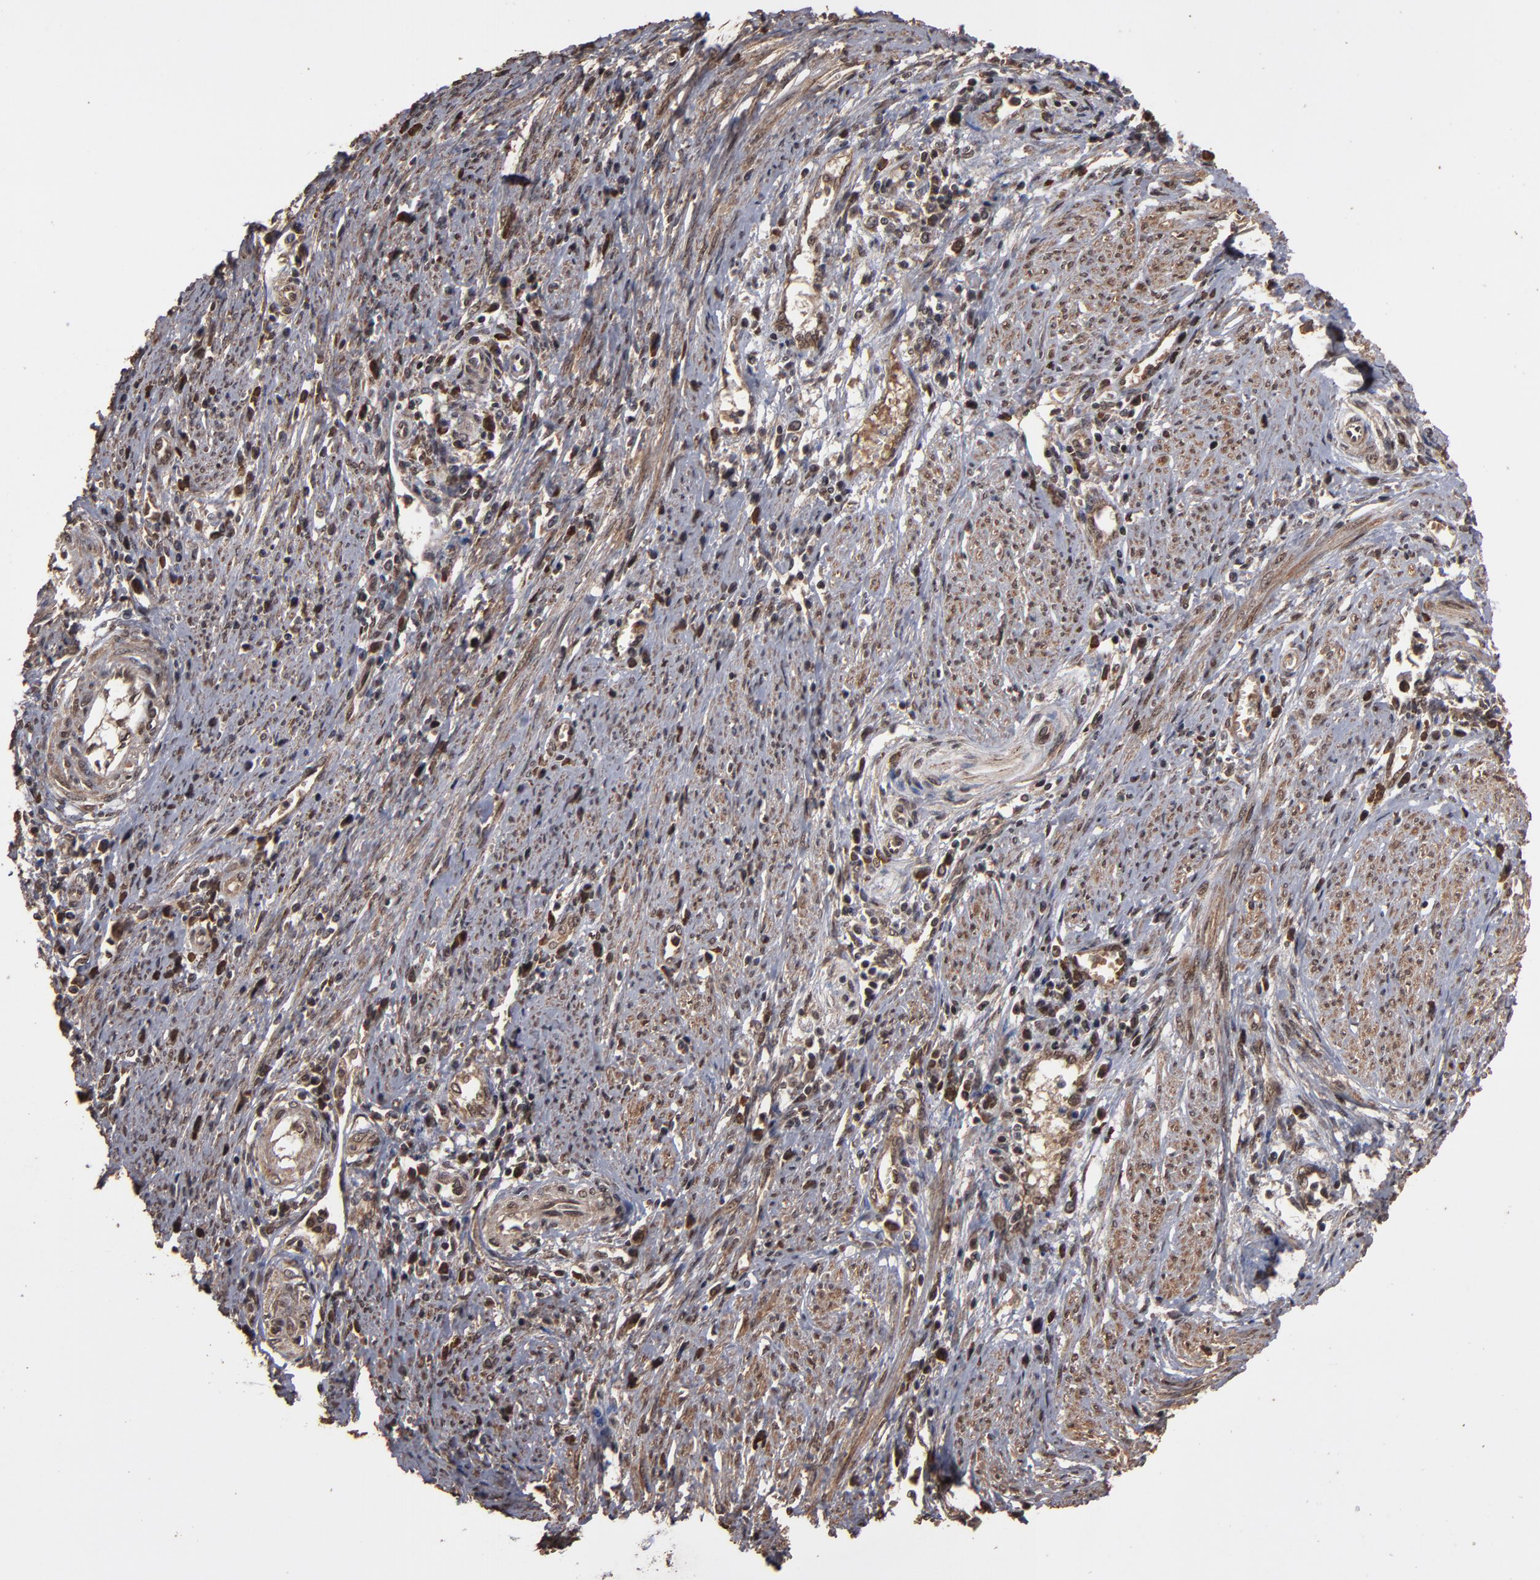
{"staining": {"intensity": "weak", "quantity": ">75%", "location": "cytoplasmic/membranous,nuclear"}, "tissue": "cervical cancer", "cell_type": "Tumor cells", "image_type": "cancer", "snomed": [{"axis": "morphology", "description": "Adenocarcinoma, NOS"}, {"axis": "topography", "description": "Cervix"}], "caption": "Immunohistochemistry (IHC) image of human cervical cancer stained for a protein (brown), which reveals low levels of weak cytoplasmic/membranous and nuclear expression in approximately >75% of tumor cells.", "gene": "NXF2B", "patient": {"sex": "female", "age": 36}}